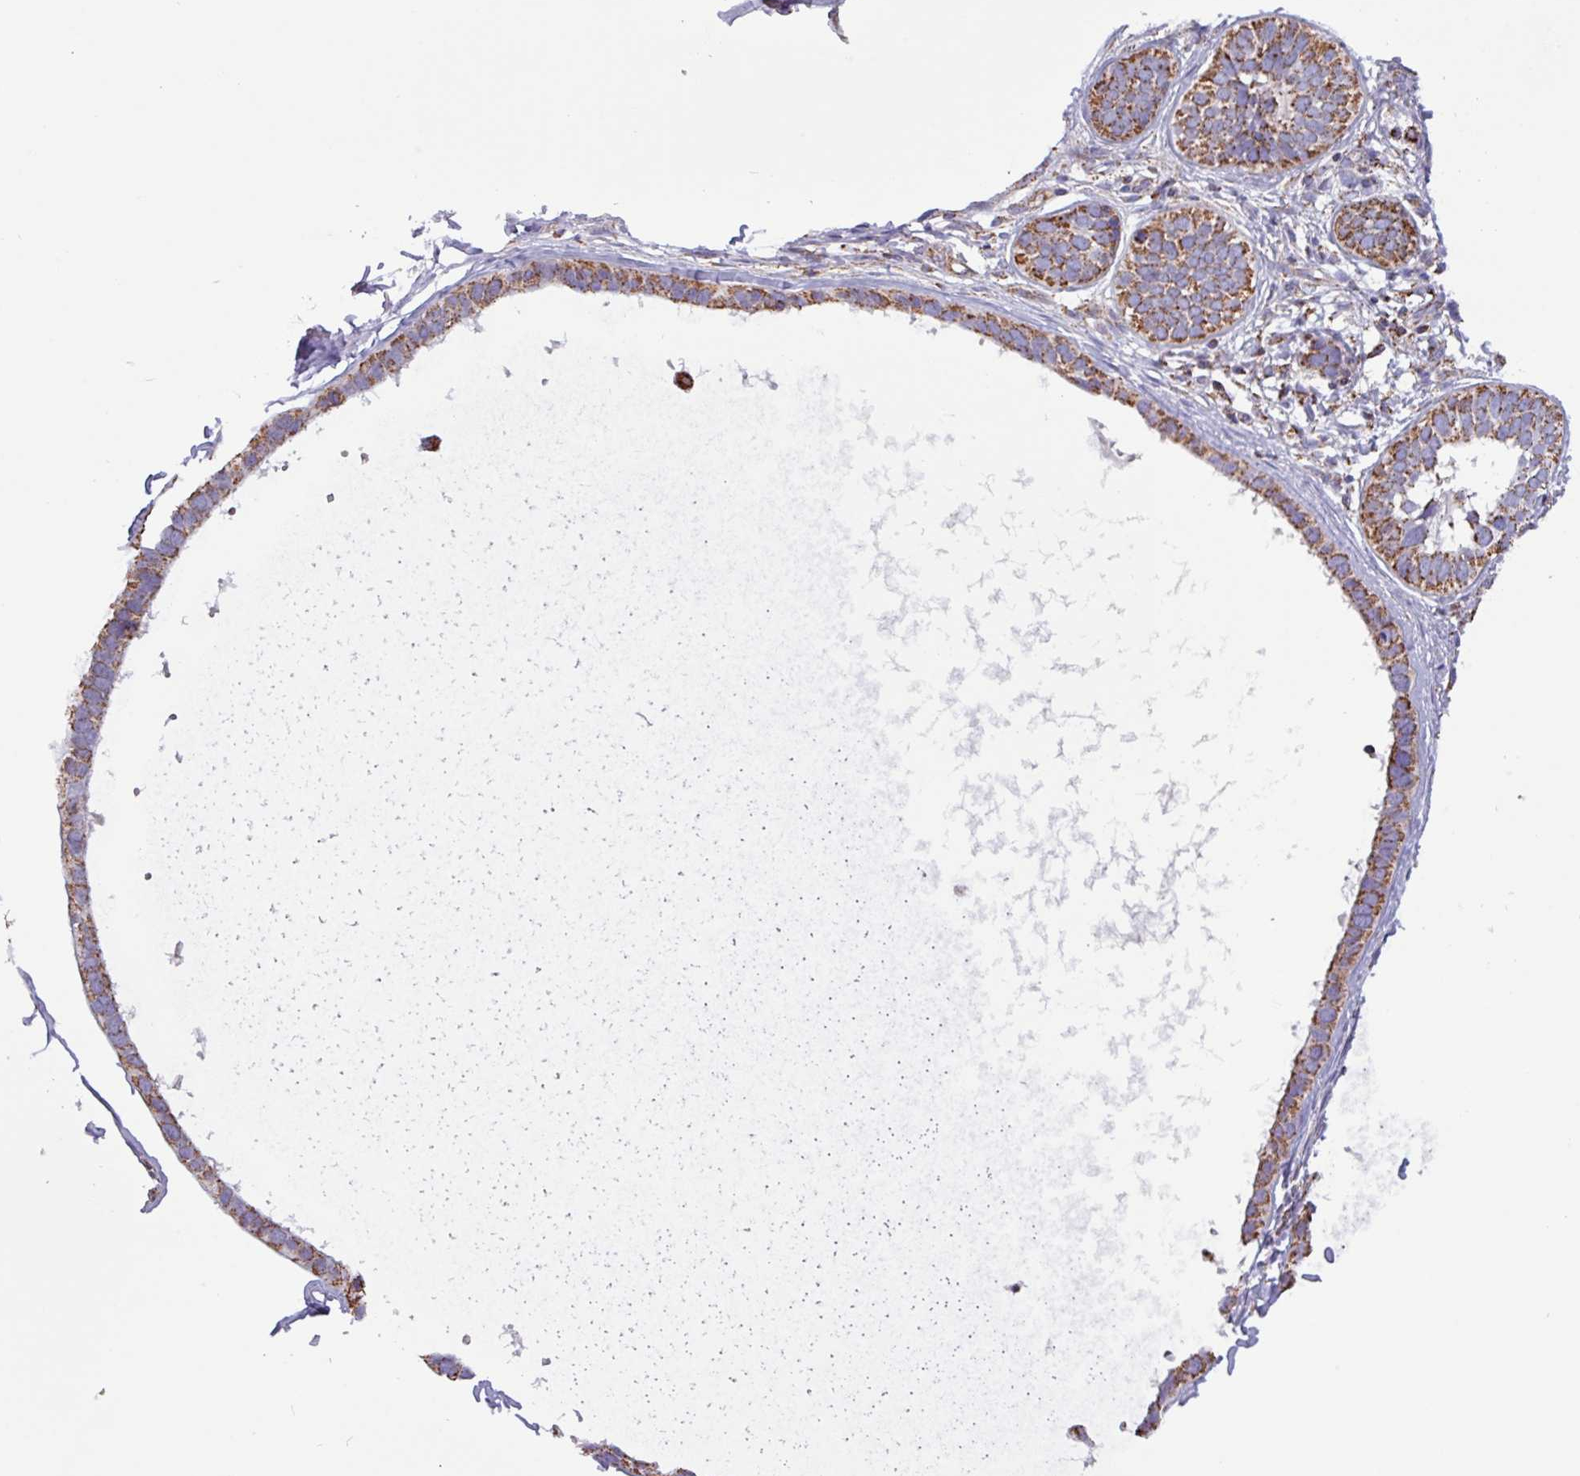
{"staining": {"intensity": "moderate", "quantity": ">75%", "location": "cytoplasmic/membranous"}, "tissue": "skin cancer", "cell_type": "Tumor cells", "image_type": "cancer", "snomed": [{"axis": "morphology", "description": "Basal cell carcinoma"}, {"axis": "topography", "description": "Skin"}], "caption": "IHC photomicrograph of human skin cancer stained for a protein (brown), which displays medium levels of moderate cytoplasmic/membranous staining in approximately >75% of tumor cells.", "gene": "RTL3", "patient": {"sex": "male", "age": 62}}